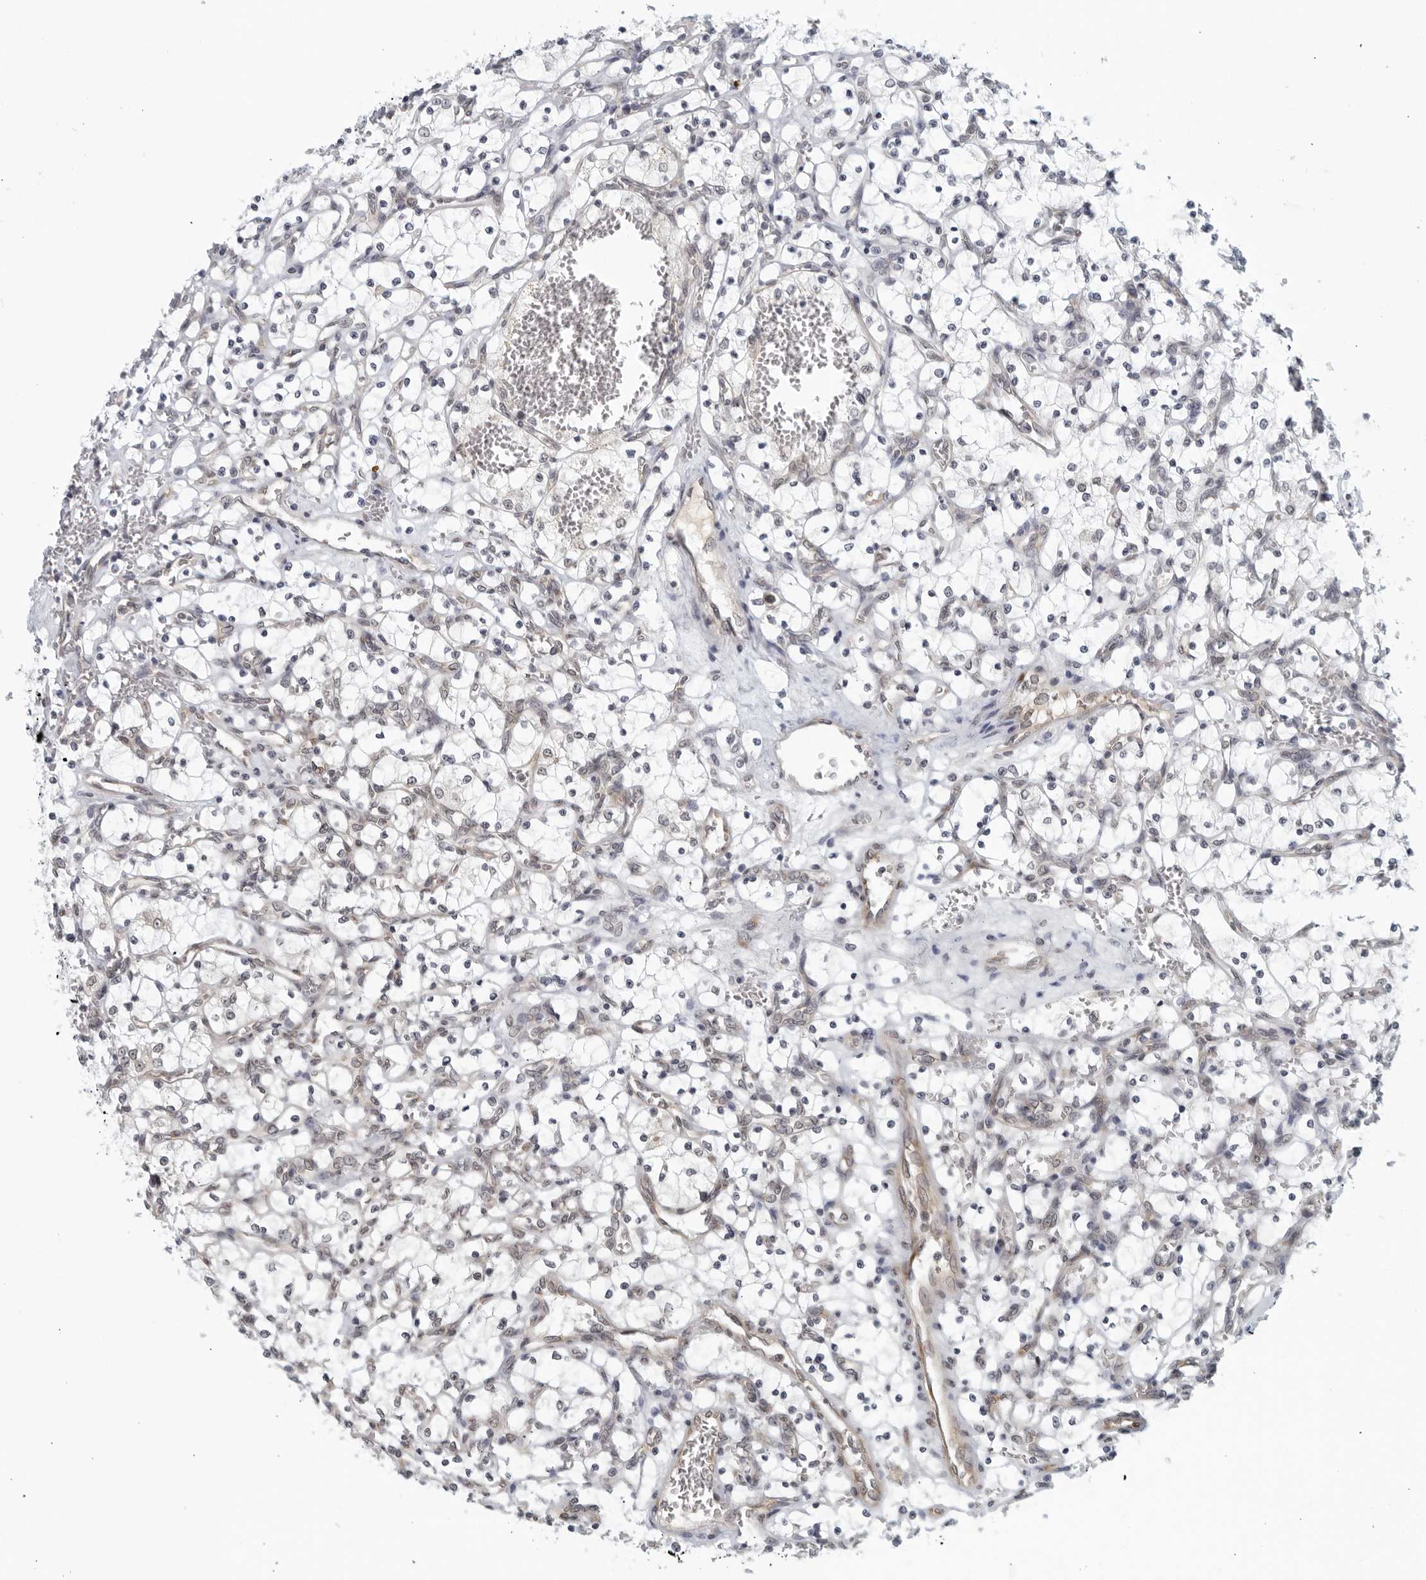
{"staining": {"intensity": "negative", "quantity": "none", "location": "none"}, "tissue": "renal cancer", "cell_type": "Tumor cells", "image_type": "cancer", "snomed": [{"axis": "morphology", "description": "Adenocarcinoma, NOS"}, {"axis": "topography", "description": "Kidney"}], "caption": "Micrograph shows no significant protein expression in tumor cells of renal adenocarcinoma.", "gene": "RC3H1", "patient": {"sex": "female", "age": 69}}